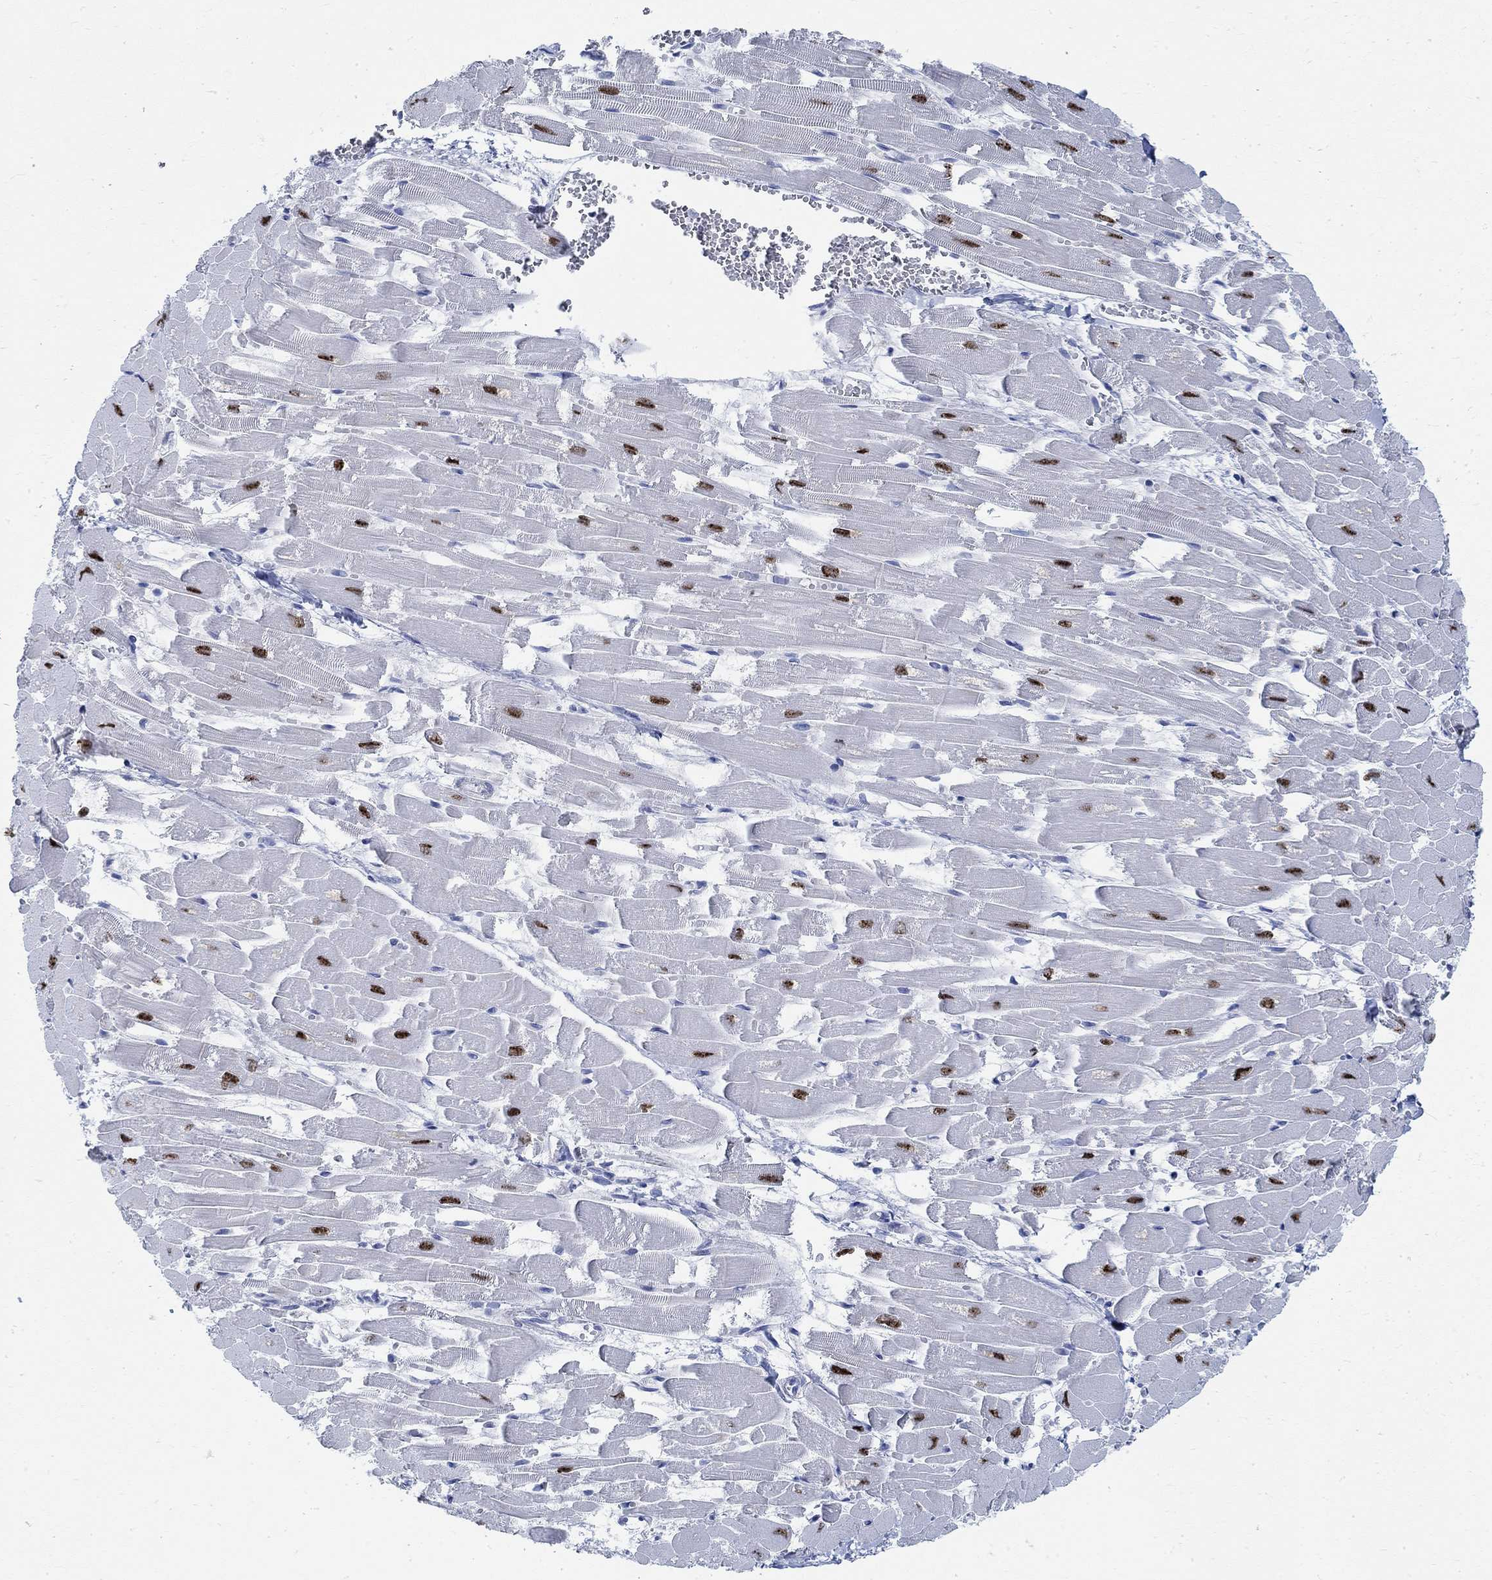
{"staining": {"intensity": "strong", "quantity": ">75%", "location": "nuclear"}, "tissue": "heart muscle", "cell_type": "Cardiomyocytes", "image_type": "normal", "snomed": [{"axis": "morphology", "description": "Normal tissue, NOS"}, {"axis": "topography", "description": "Heart"}], "caption": "A brown stain shows strong nuclear expression of a protein in cardiomyocytes of normal human heart muscle. The staining was performed using DAB (3,3'-diaminobenzidine) to visualize the protein expression in brown, while the nuclei were stained in blue with hematoxylin (Magnification: 20x).", "gene": "RBM20", "patient": {"sex": "female", "age": 52}}